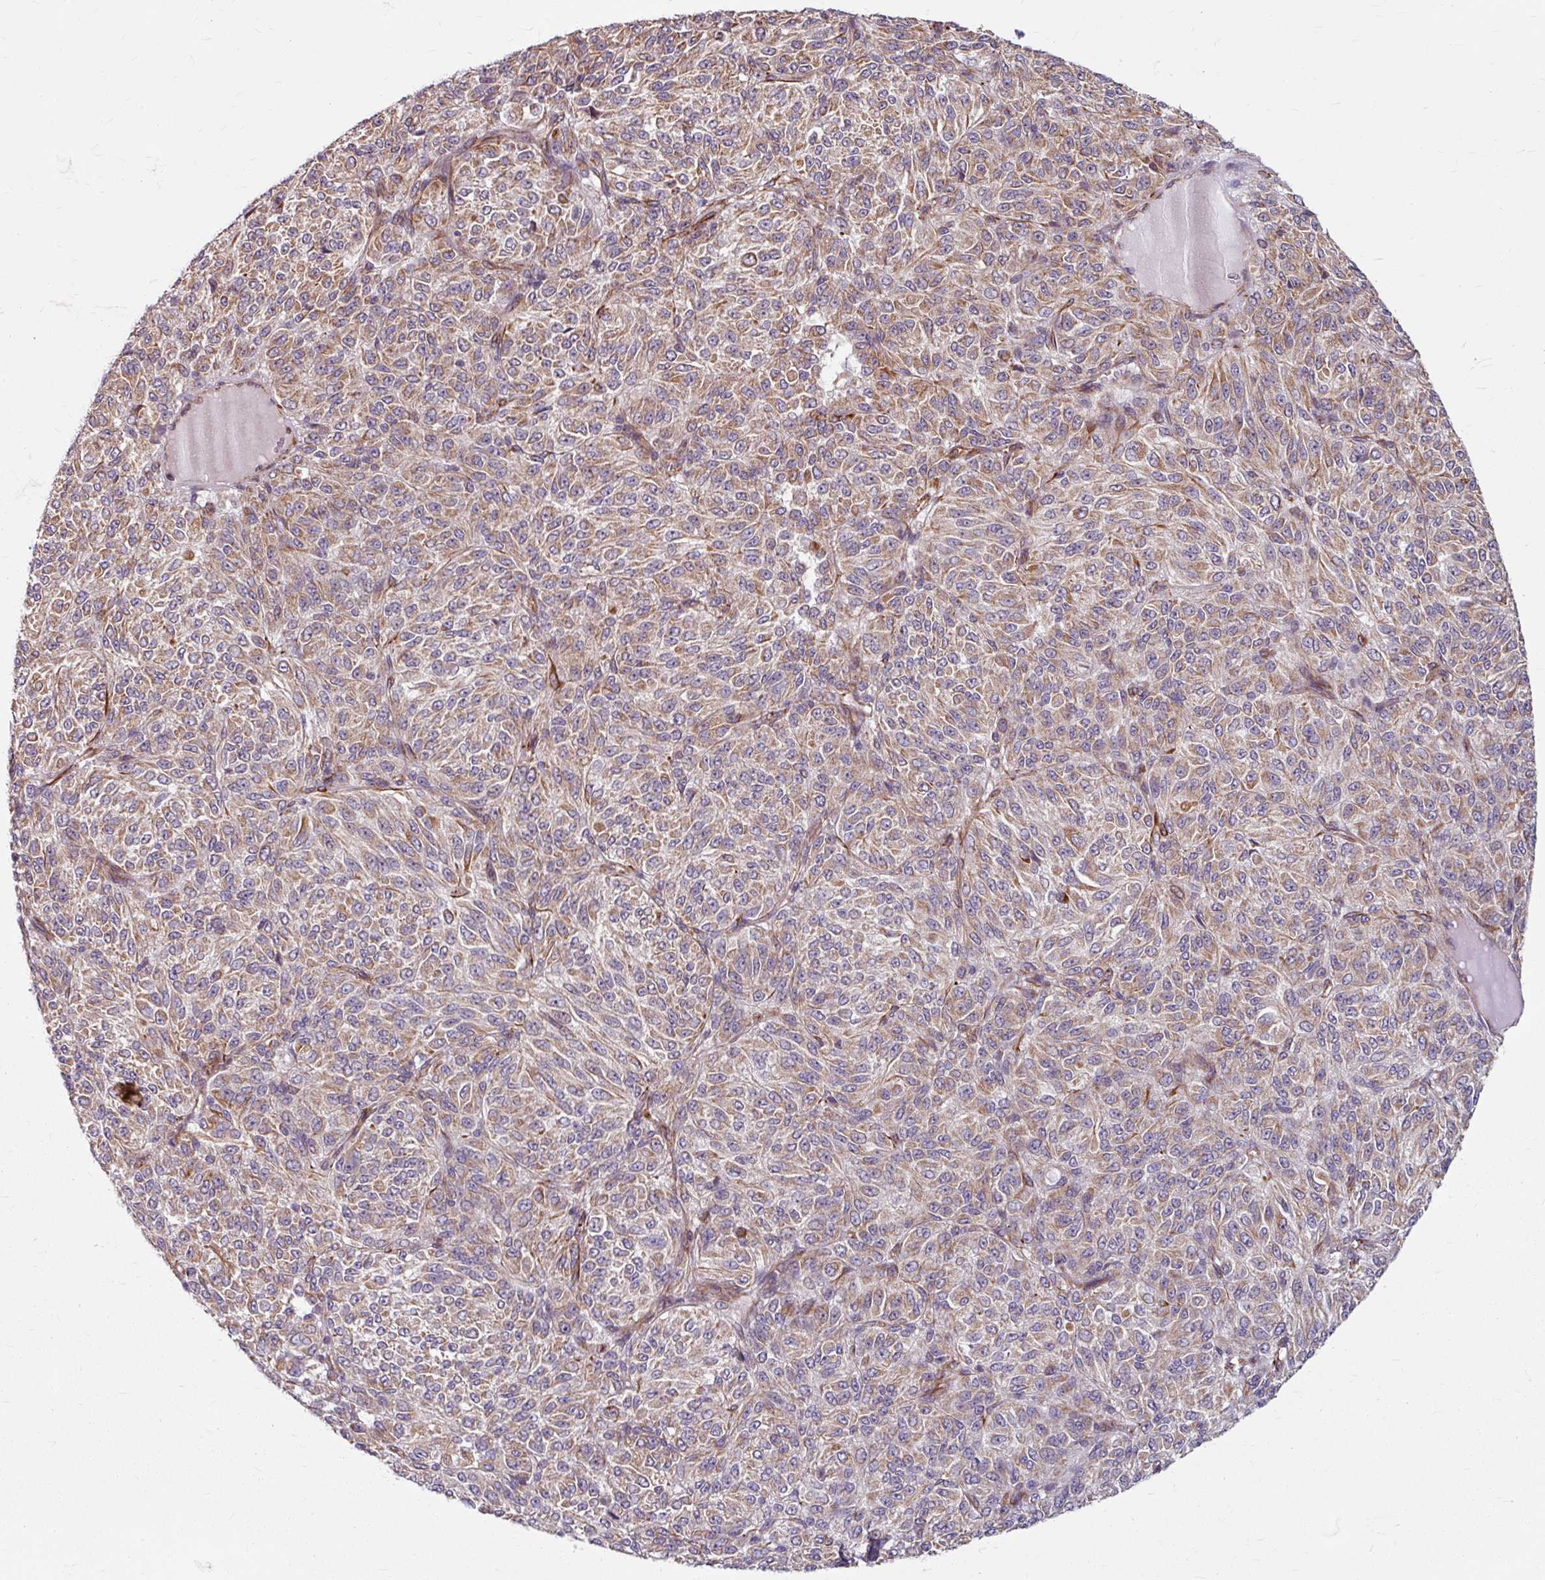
{"staining": {"intensity": "weak", "quantity": ">75%", "location": "cytoplasmic/membranous"}, "tissue": "melanoma", "cell_type": "Tumor cells", "image_type": "cancer", "snomed": [{"axis": "morphology", "description": "Malignant melanoma, Metastatic site"}, {"axis": "topography", "description": "Brain"}], "caption": "A brown stain highlights weak cytoplasmic/membranous positivity of a protein in human malignant melanoma (metastatic site) tumor cells.", "gene": "DAAM2", "patient": {"sex": "female", "age": 56}}